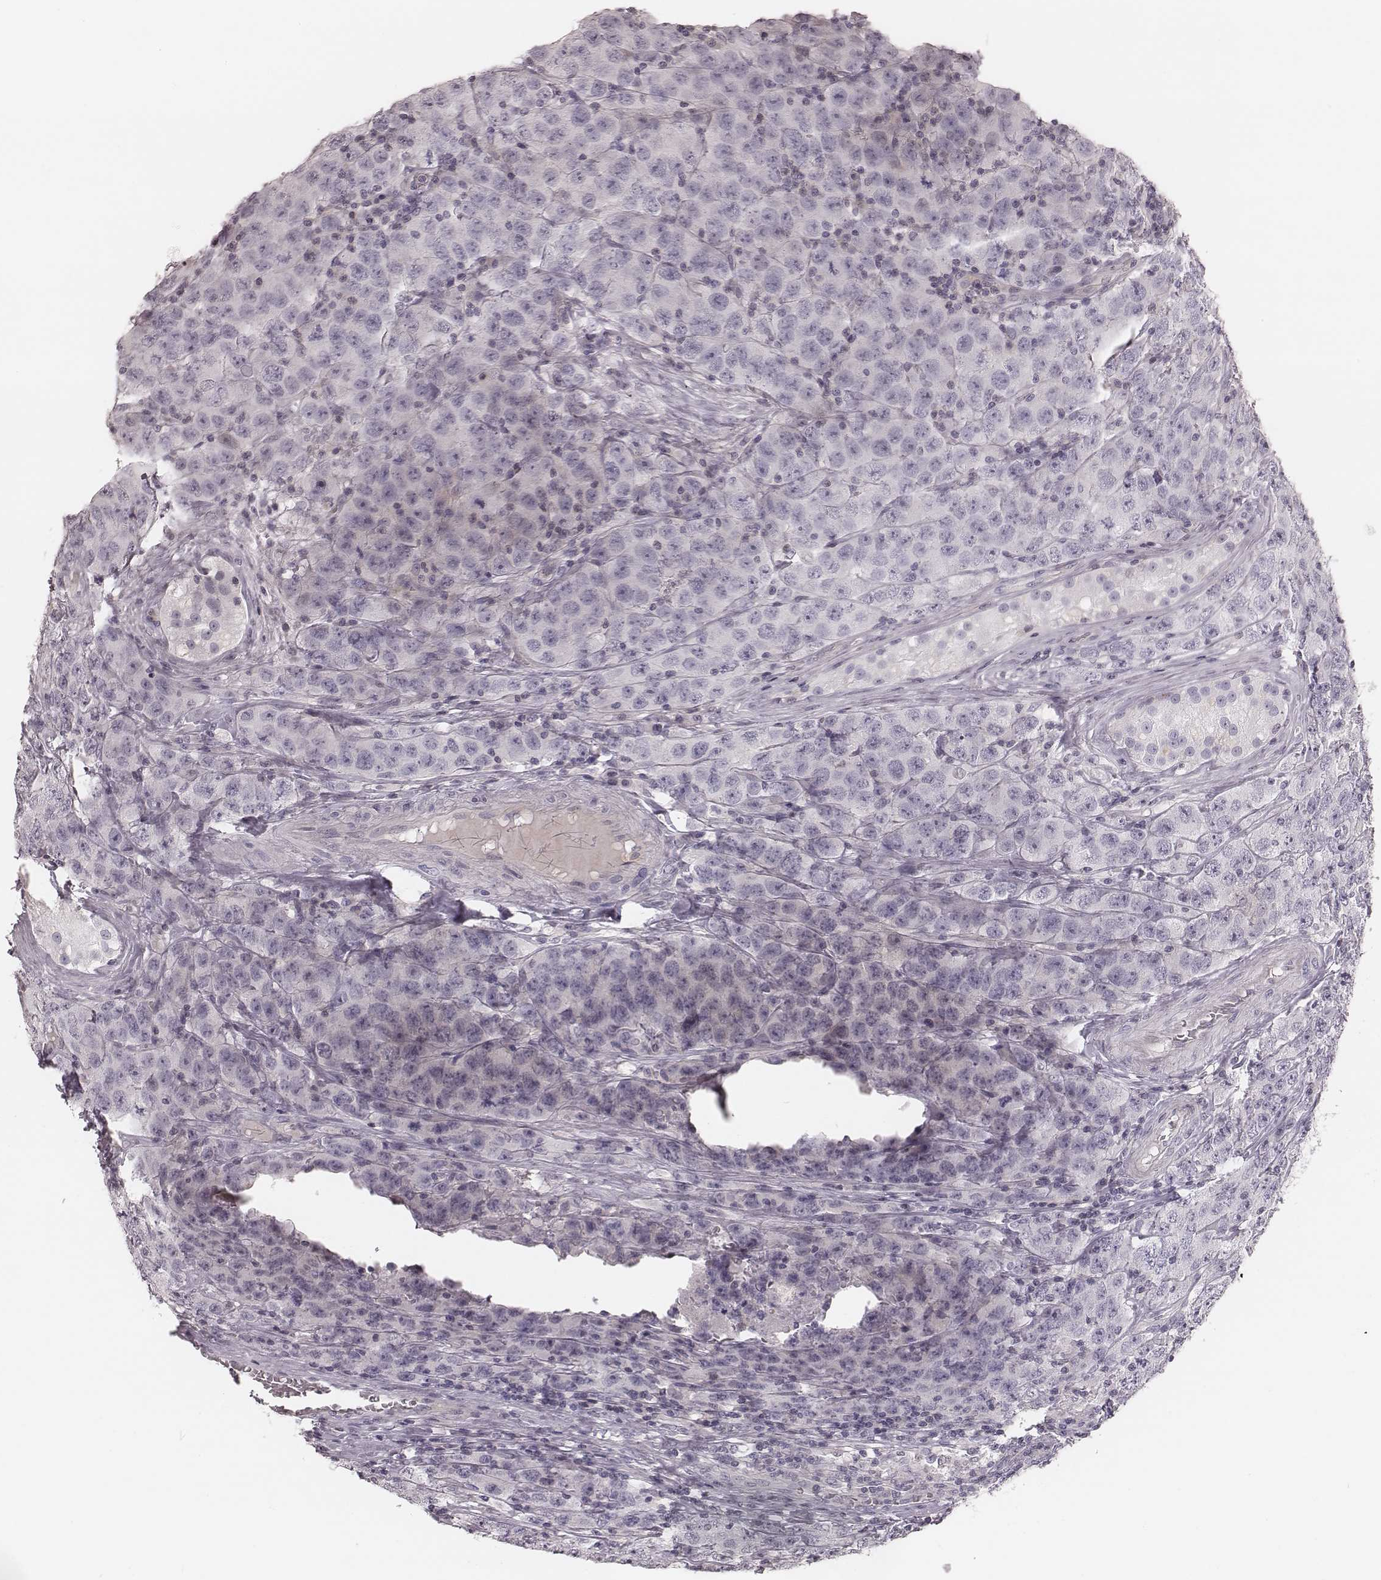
{"staining": {"intensity": "negative", "quantity": "none", "location": "none"}, "tissue": "testis cancer", "cell_type": "Tumor cells", "image_type": "cancer", "snomed": [{"axis": "morphology", "description": "Seminoma, NOS"}, {"axis": "topography", "description": "Testis"}], "caption": "The immunohistochemistry (IHC) image has no significant positivity in tumor cells of testis seminoma tissue. (DAB (3,3'-diaminobenzidine) immunohistochemistry, high magnification).", "gene": "S100Z", "patient": {"sex": "male", "age": 52}}